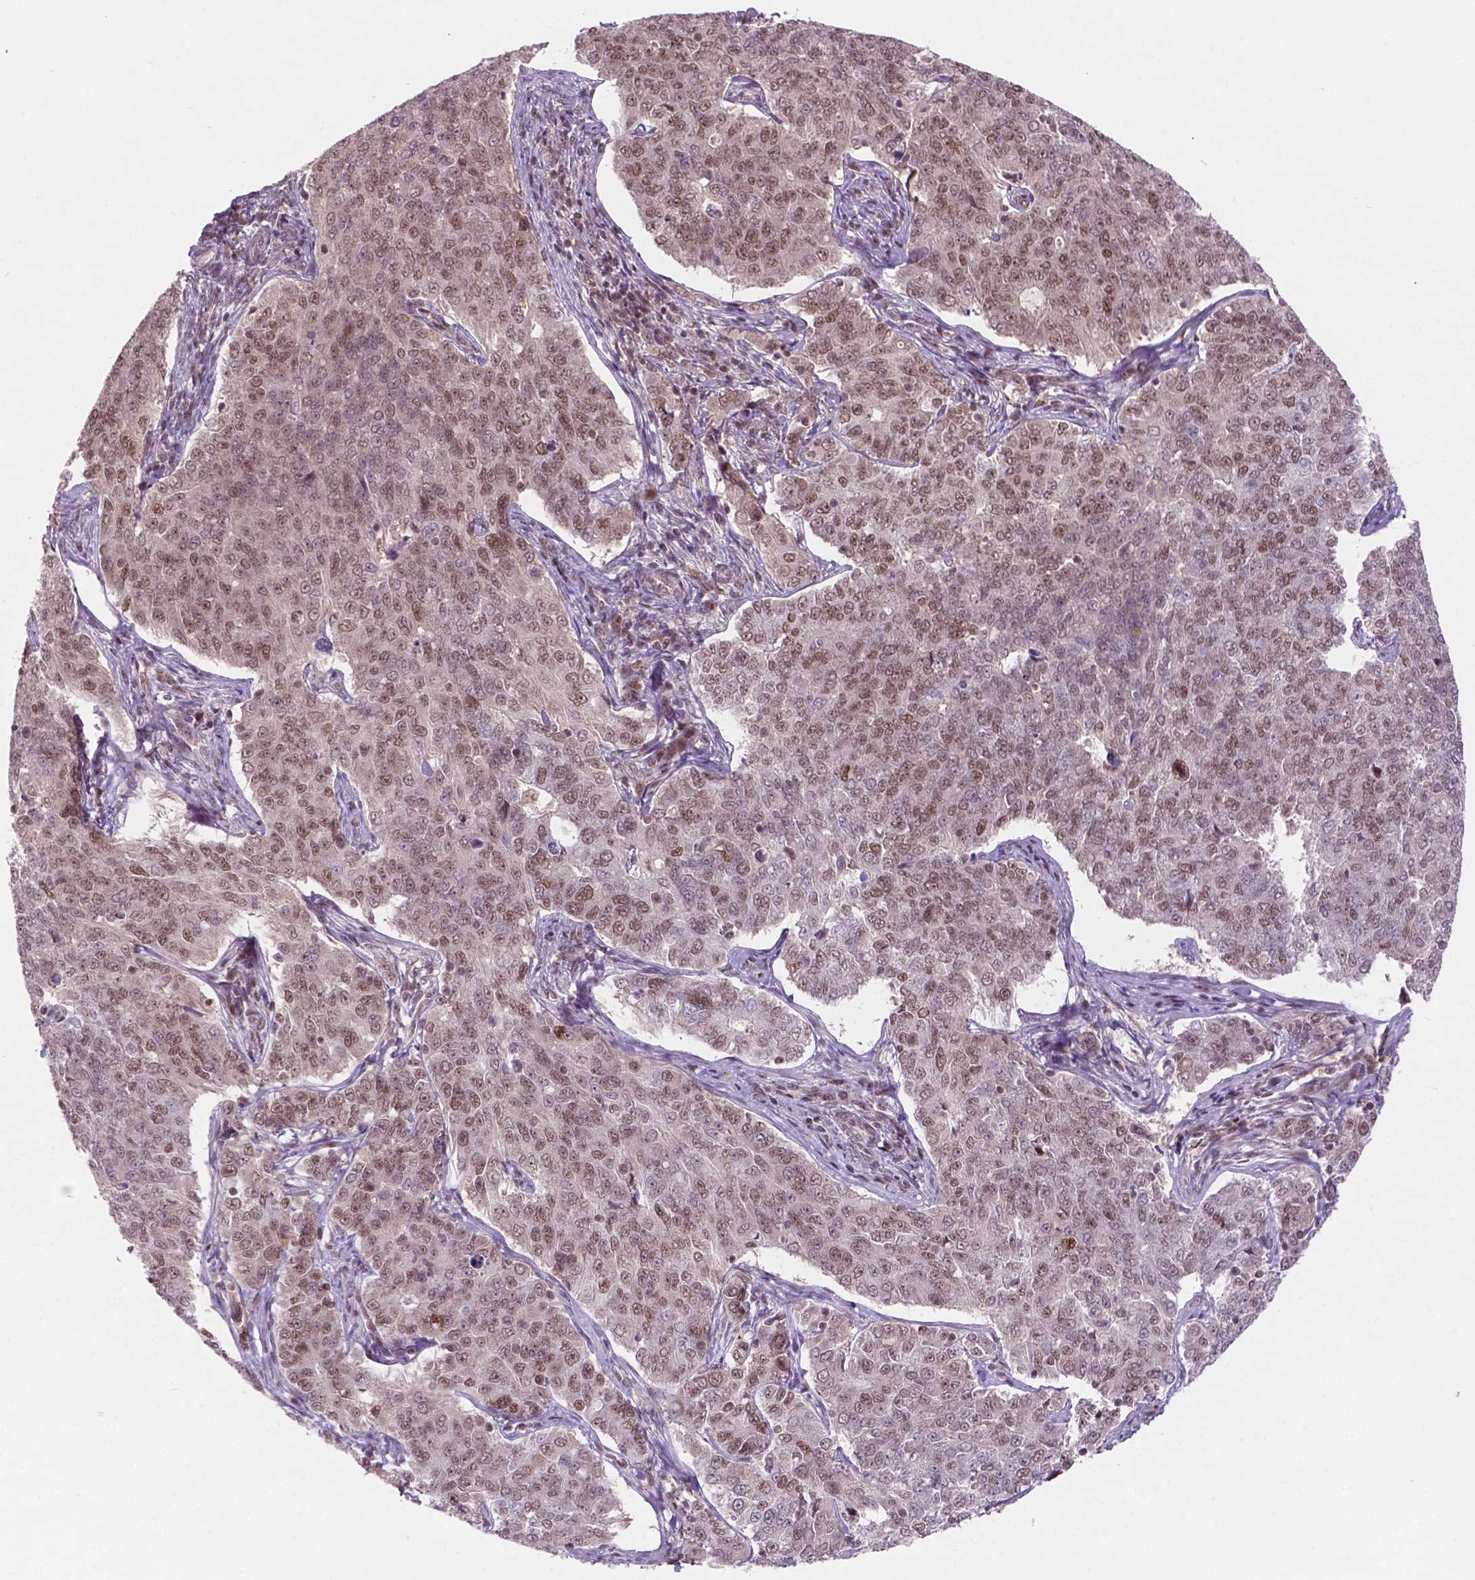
{"staining": {"intensity": "moderate", "quantity": "25%-75%", "location": "nuclear"}, "tissue": "endometrial cancer", "cell_type": "Tumor cells", "image_type": "cancer", "snomed": [{"axis": "morphology", "description": "Adenocarcinoma, NOS"}, {"axis": "topography", "description": "Endometrium"}], "caption": "Moderate nuclear staining for a protein is identified in about 25%-75% of tumor cells of endometrial cancer using IHC.", "gene": "PER2", "patient": {"sex": "female", "age": 43}}